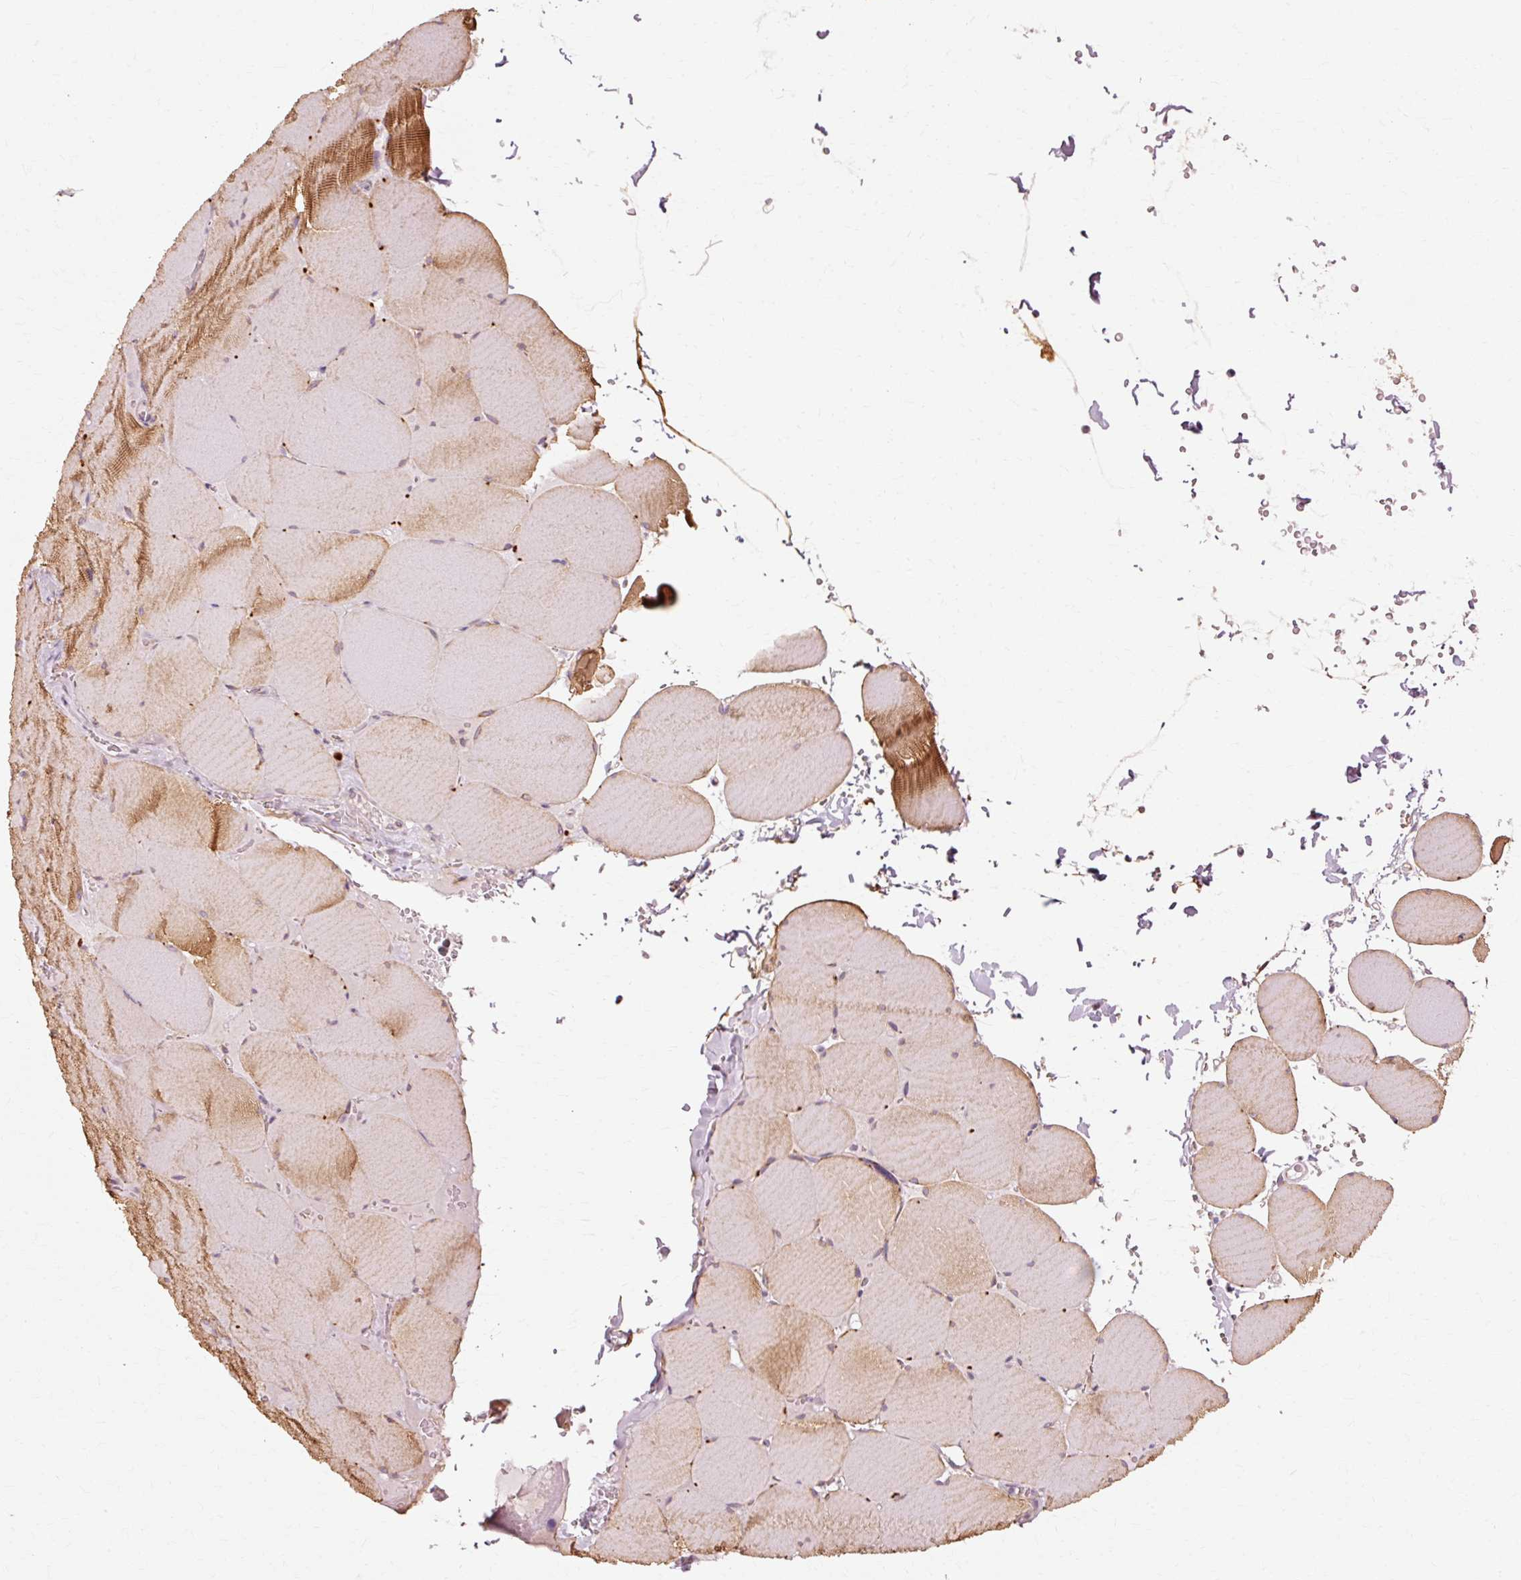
{"staining": {"intensity": "moderate", "quantity": "25%-75%", "location": "cytoplasmic/membranous"}, "tissue": "skeletal muscle", "cell_type": "Myocytes", "image_type": "normal", "snomed": [{"axis": "morphology", "description": "Normal tissue, NOS"}, {"axis": "topography", "description": "Skeletal muscle"}, {"axis": "topography", "description": "Head-Neck"}], "caption": "DAB (3,3'-diaminobenzidine) immunohistochemical staining of benign human skeletal muscle displays moderate cytoplasmic/membranous protein staining in about 25%-75% of myocytes.", "gene": "RANBP2", "patient": {"sex": "male", "age": 66}}